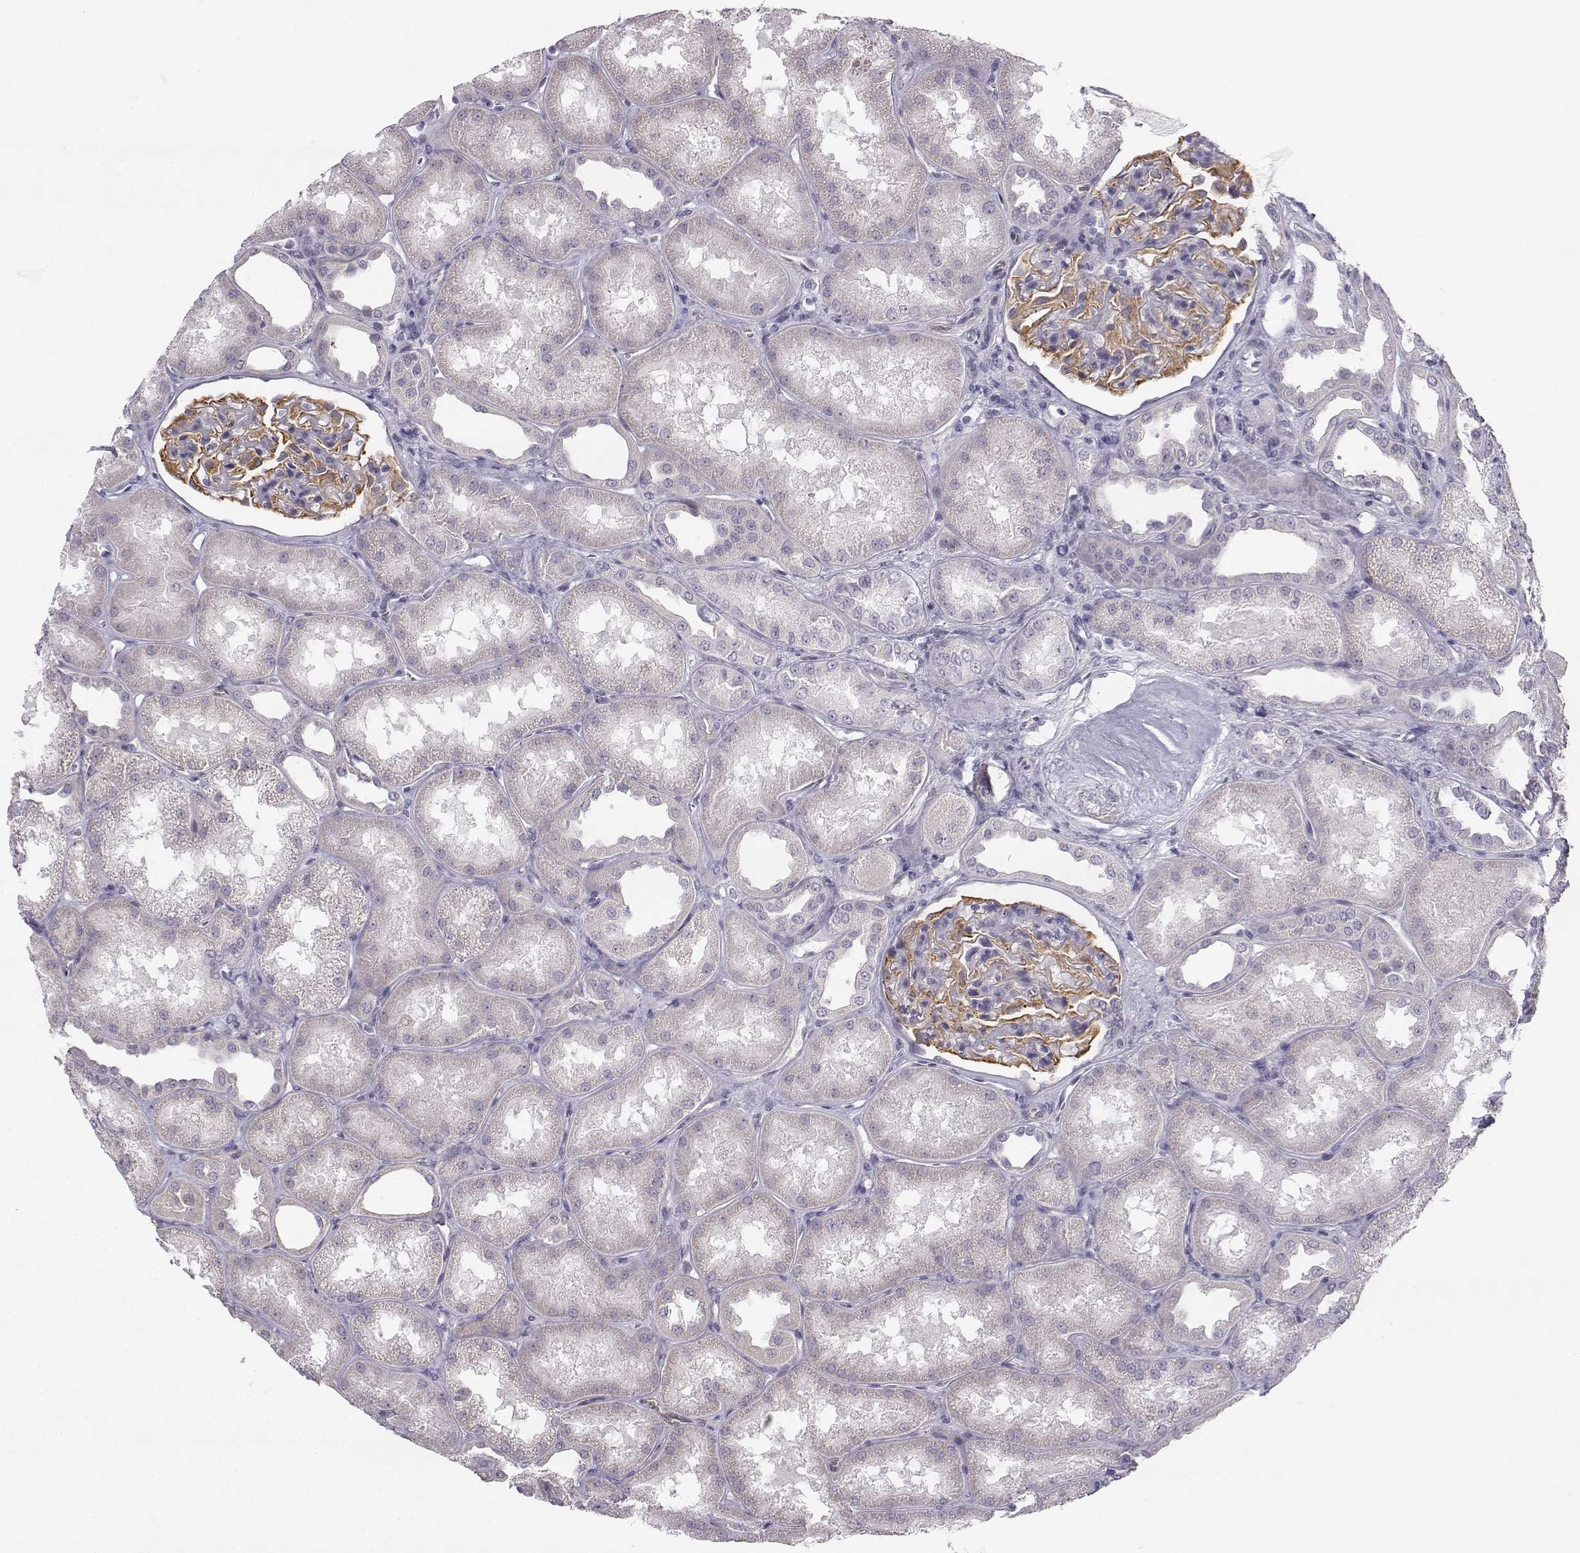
{"staining": {"intensity": "moderate", "quantity": "25%-75%", "location": "cytoplasmic/membranous"}, "tissue": "kidney", "cell_type": "Cells in glomeruli", "image_type": "normal", "snomed": [{"axis": "morphology", "description": "Normal tissue, NOS"}, {"axis": "topography", "description": "Kidney"}], "caption": "Immunohistochemistry staining of unremarkable kidney, which exhibits medium levels of moderate cytoplasmic/membranous staining in about 25%-75% of cells in glomeruli indicating moderate cytoplasmic/membranous protein positivity. The staining was performed using DAB (brown) for protein detection and nuclei were counterstained in hematoxylin (blue).", "gene": "ZNF185", "patient": {"sex": "male", "age": 61}}